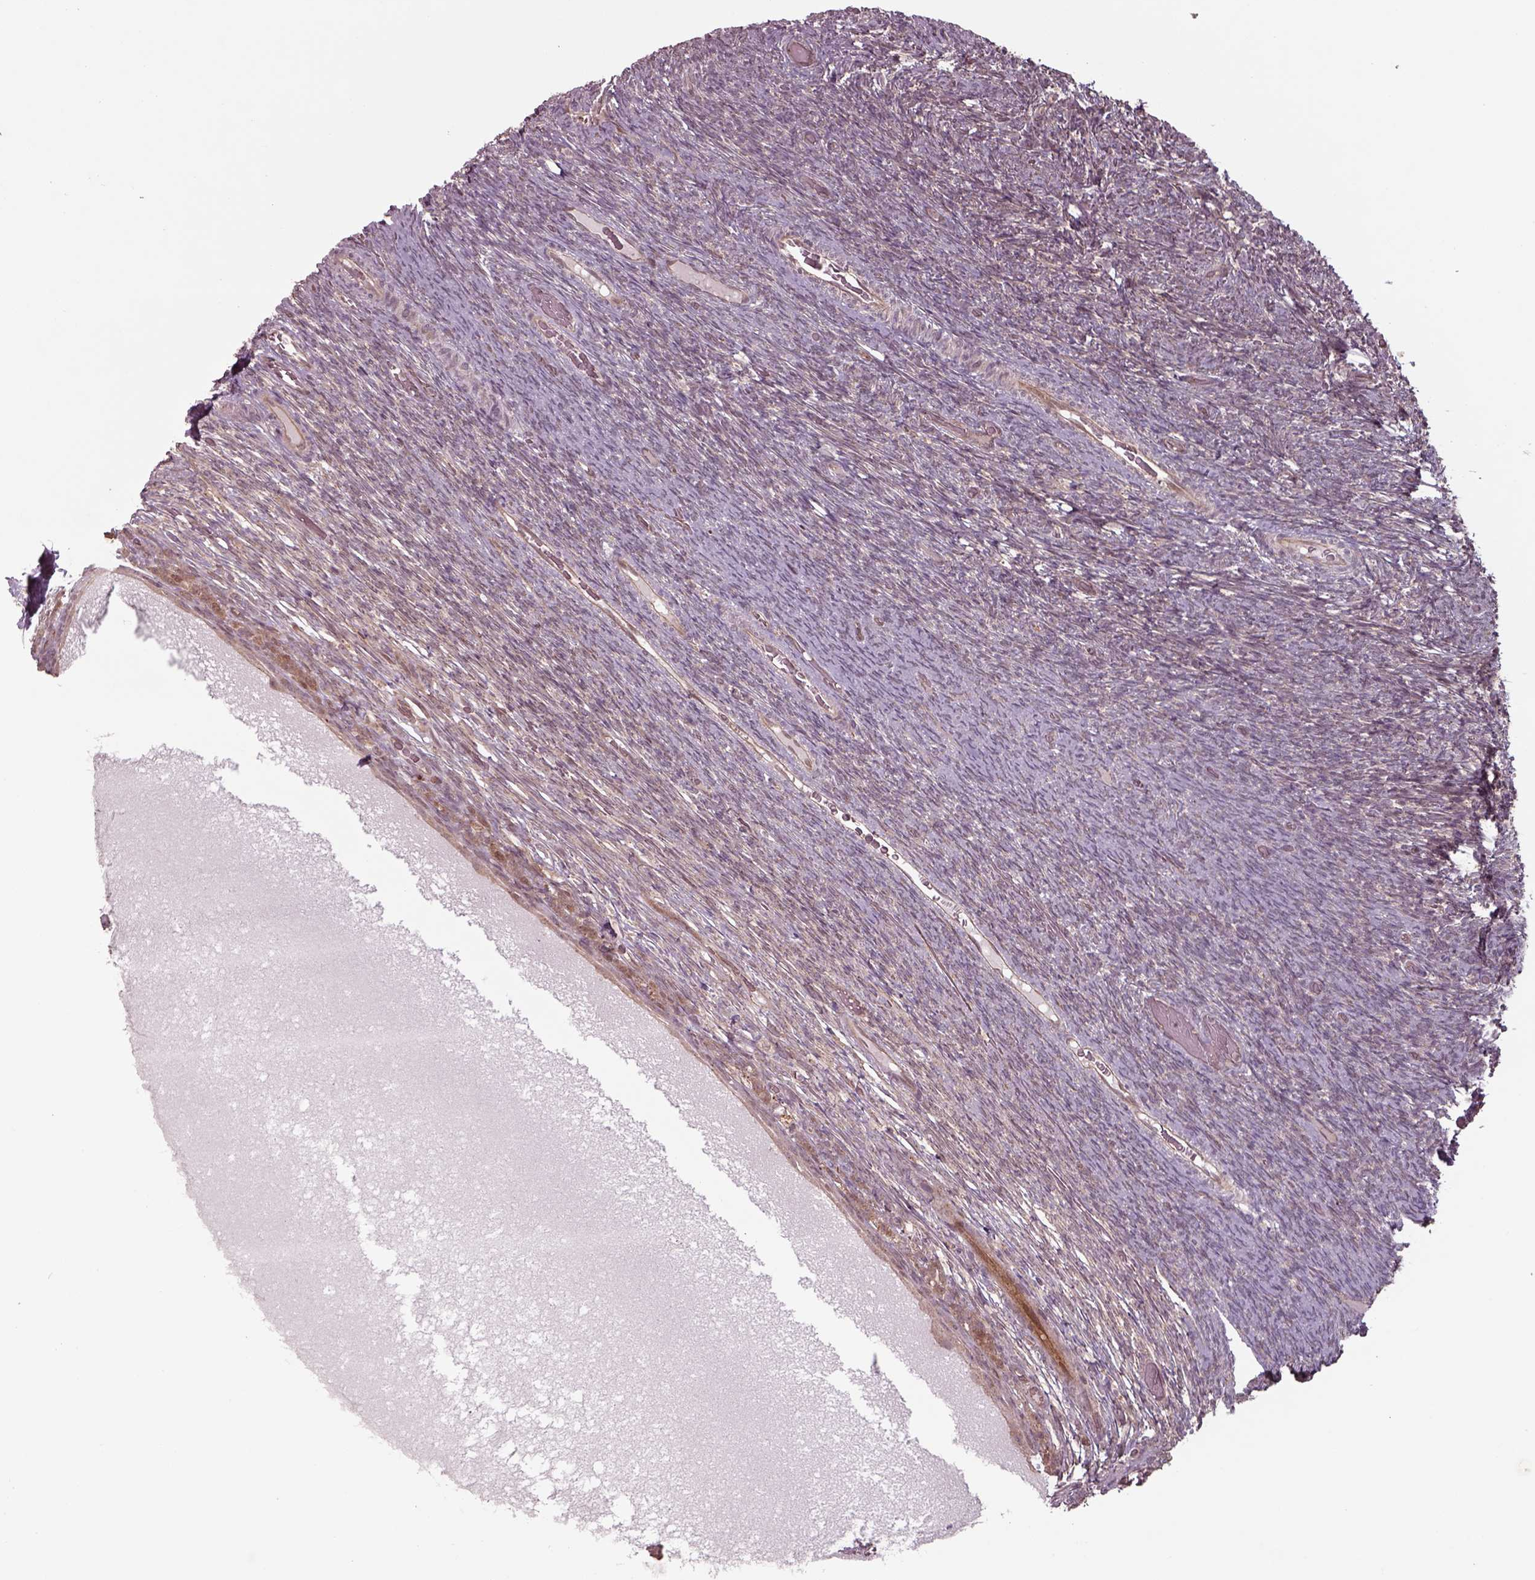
{"staining": {"intensity": "weak", "quantity": "<25%", "location": "cytoplasmic/membranous"}, "tissue": "ovary", "cell_type": "Ovarian stroma cells", "image_type": "normal", "snomed": [{"axis": "morphology", "description": "Normal tissue, NOS"}, {"axis": "topography", "description": "Ovary"}], "caption": "Immunohistochemistry (IHC) photomicrograph of normal ovary stained for a protein (brown), which demonstrates no expression in ovarian stroma cells. The staining was performed using DAB (3,3'-diaminobenzidine) to visualize the protein expression in brown, while the nuclei were stained in blue with hematoxylin (Magnification: 20x).", "gene": "CHMP3", "patient": {"sex": "female", "age": 34}}